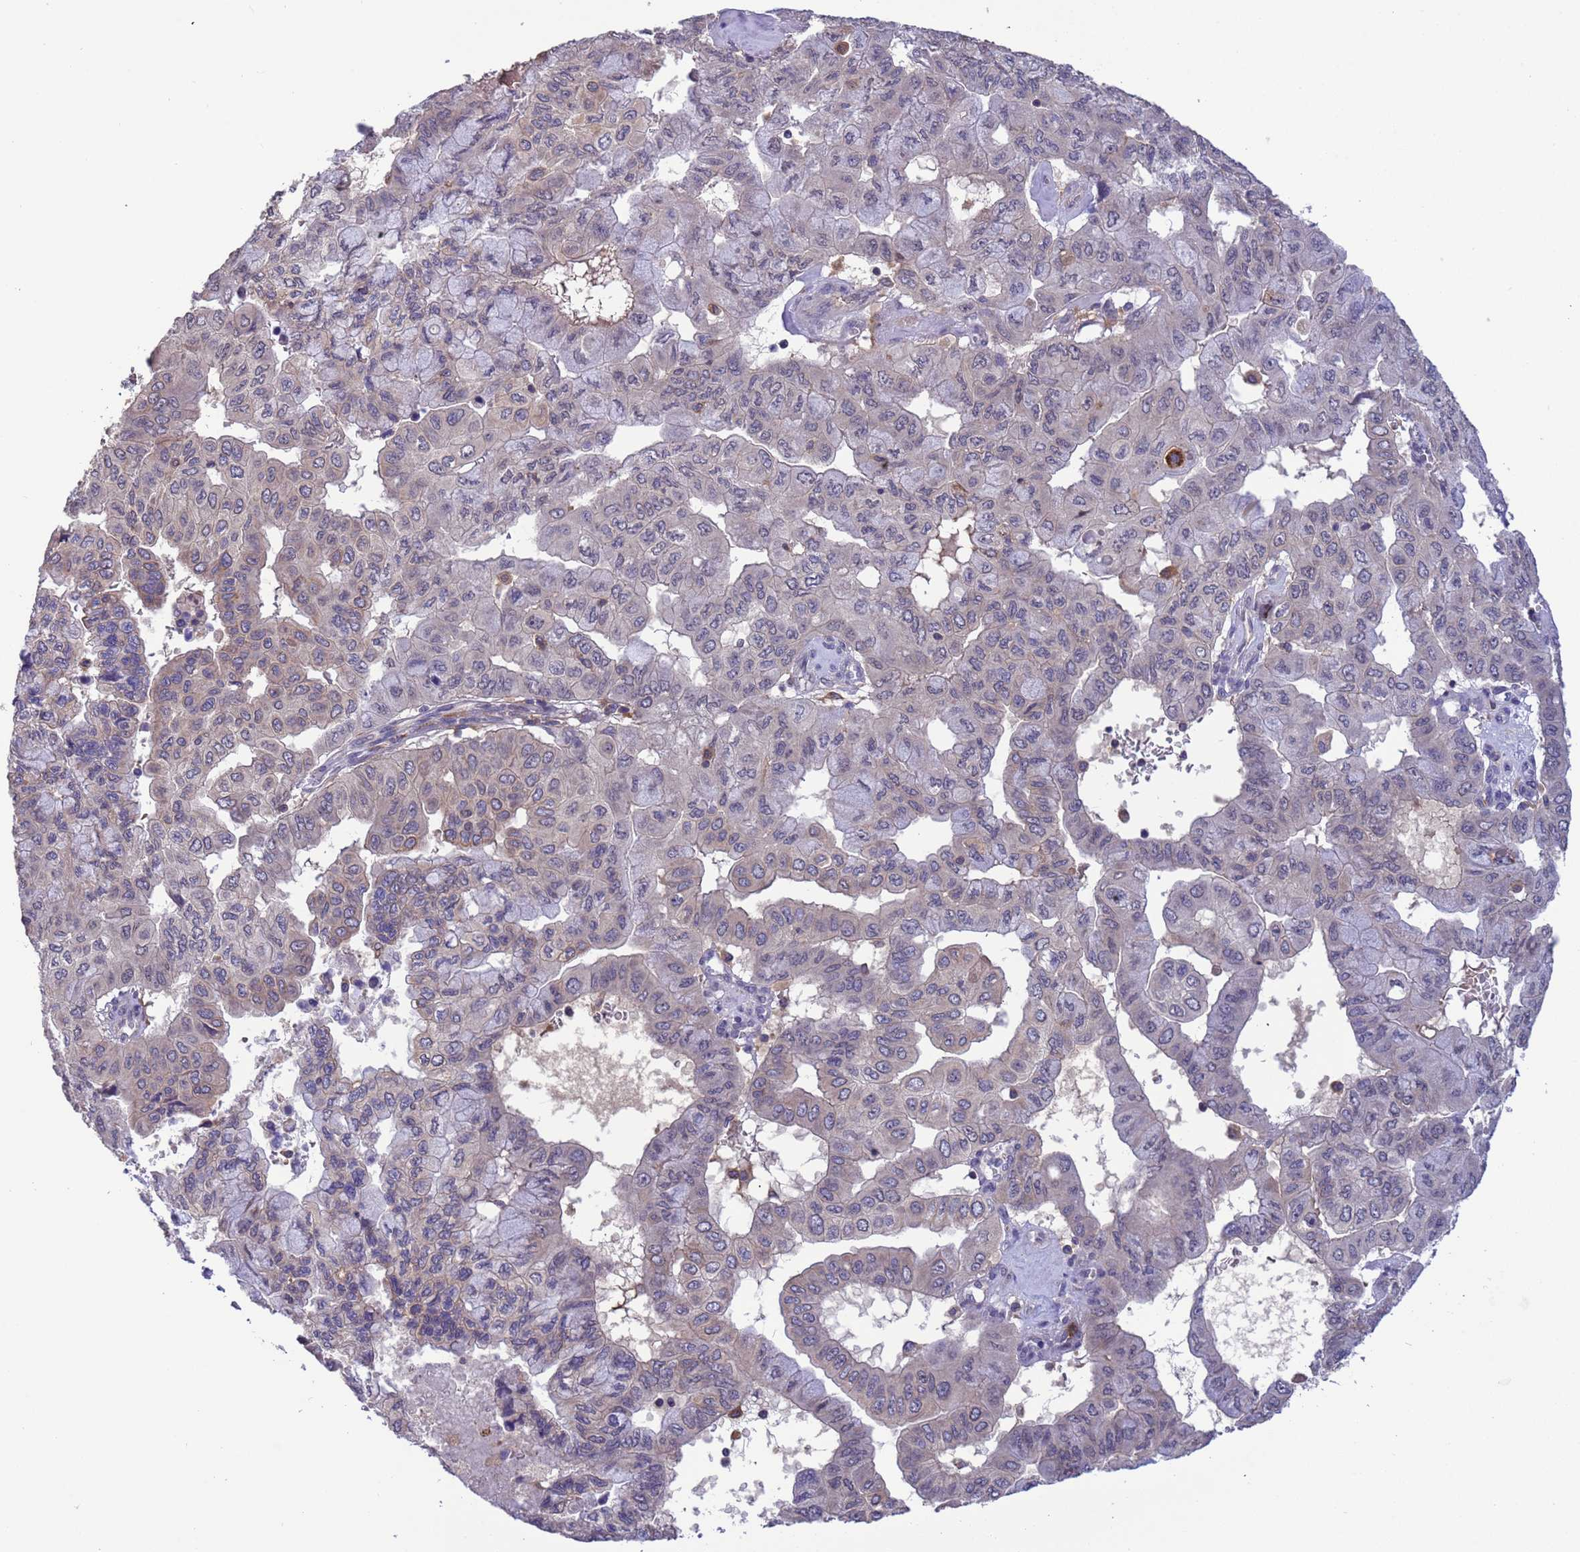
{"staining": {"intensity": "weak", "quantity": "<25%", "location": "cytoplasmic/membranous"}, "tissue": "pancreatic cancer", "cell_type": "Tumor cells", "image_type": "cancer", "snomed": [{"axis": "morphology", "description": "Adenocarcinoma, NOS"}, {"axis": "topography", "description": "Pancreas"}], "caption": "An IHC micrograph of pancreatic cancer is shown. There is no staining in tumor cells of pancreatic cancer.", "gene": "AMPD3", "patient": {"sex": "male", "age": 51}}